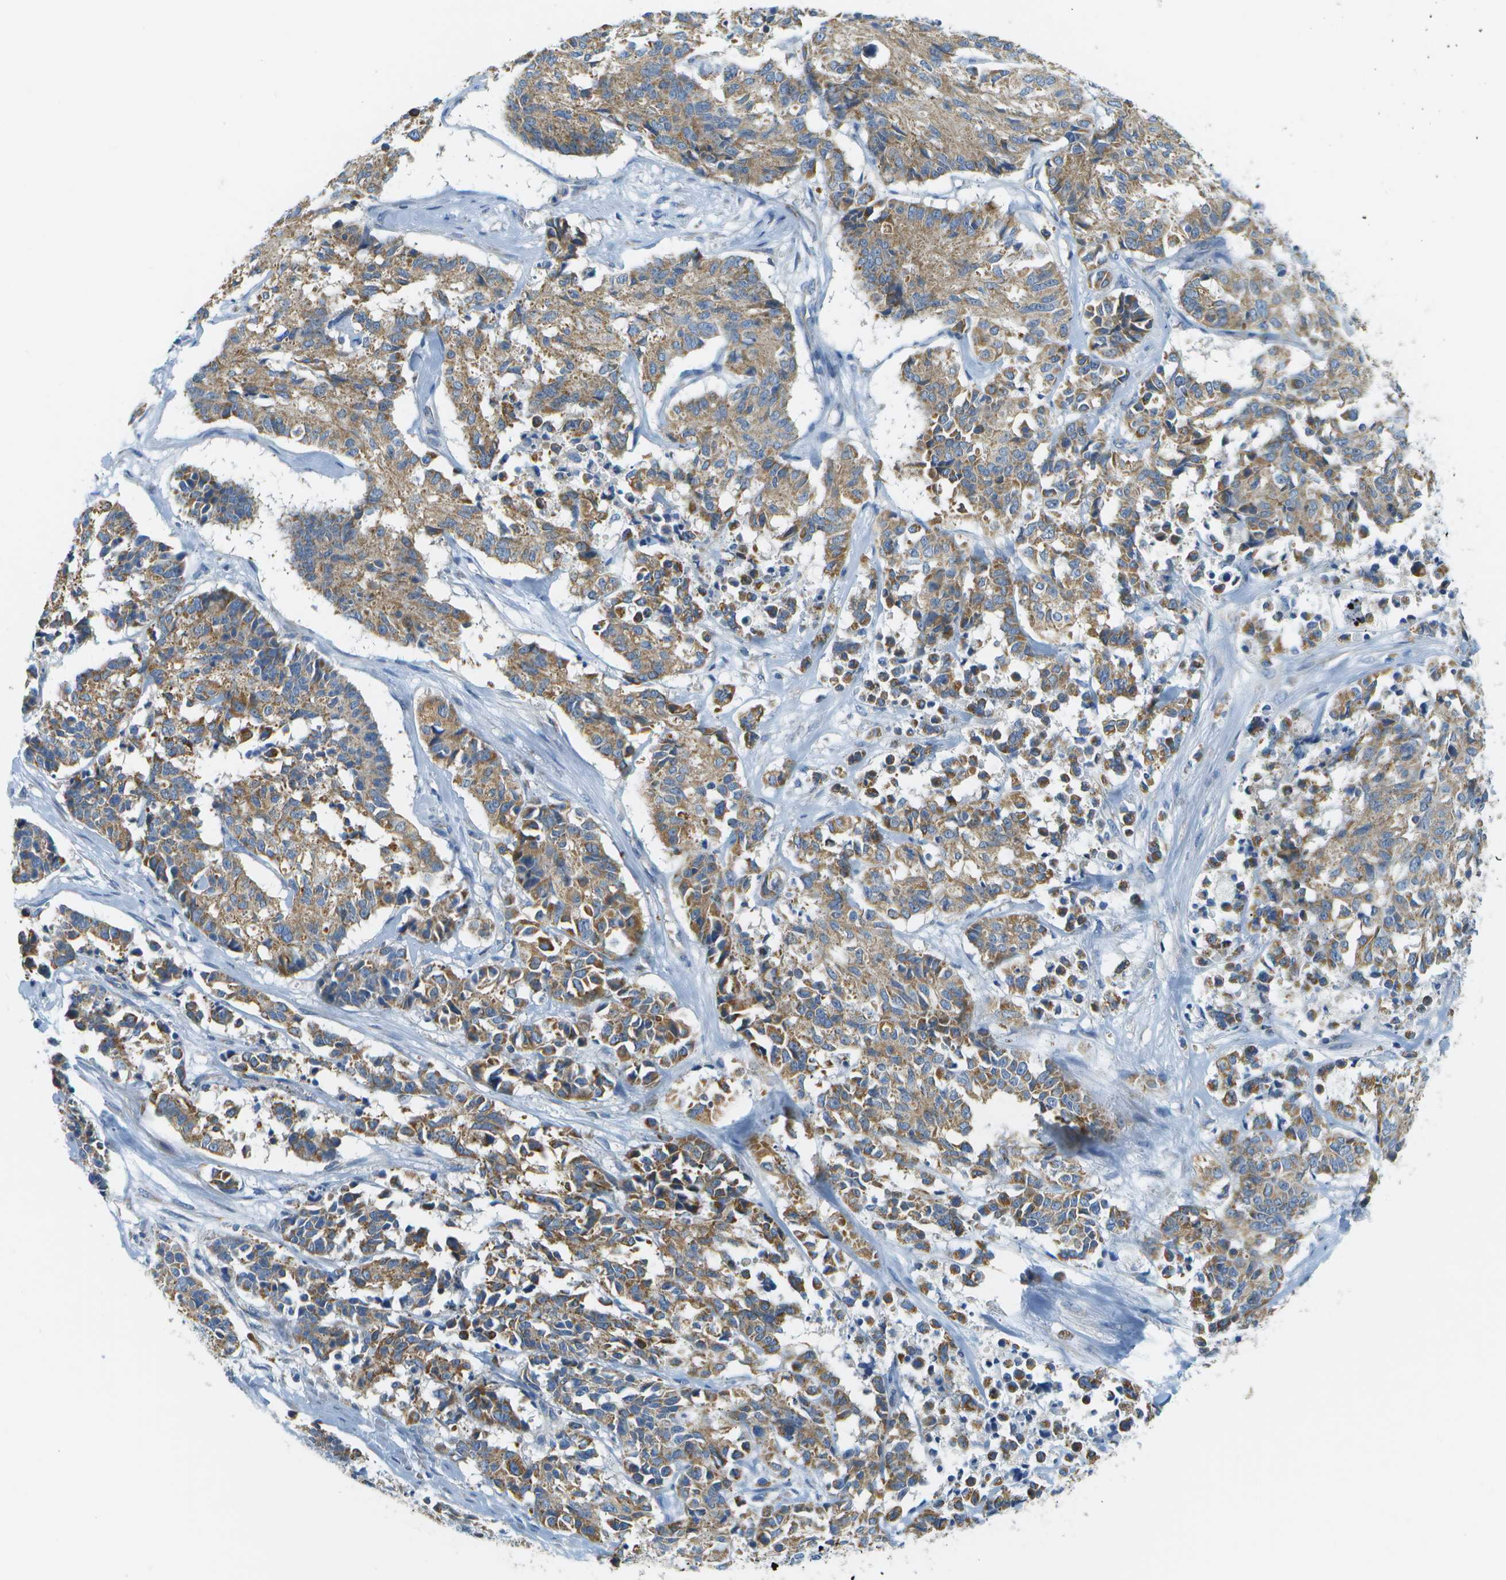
{"staining": {"intensity": "moderate", "quantity": ">75%", "location": "cytoplasmic/membranous"}, "tissue": "cervical cancer", "cell_type": "Tumor cells", "image_type": "cancer", "snomed": [{"axis": "morphology", "description": "Squamous cell carcinoma, NOS"}, {"axis": "topography", "description": "Cervix"}], "caption": "This is an image of immunohistochemistry (IHC) staining of cervical squamous cell carcinoma, which shows moderate staining in the cytoplasmic/membranous of tumor cells.", "gene": "PTGIS", "patient": {"sex": "female", "age": 35}}